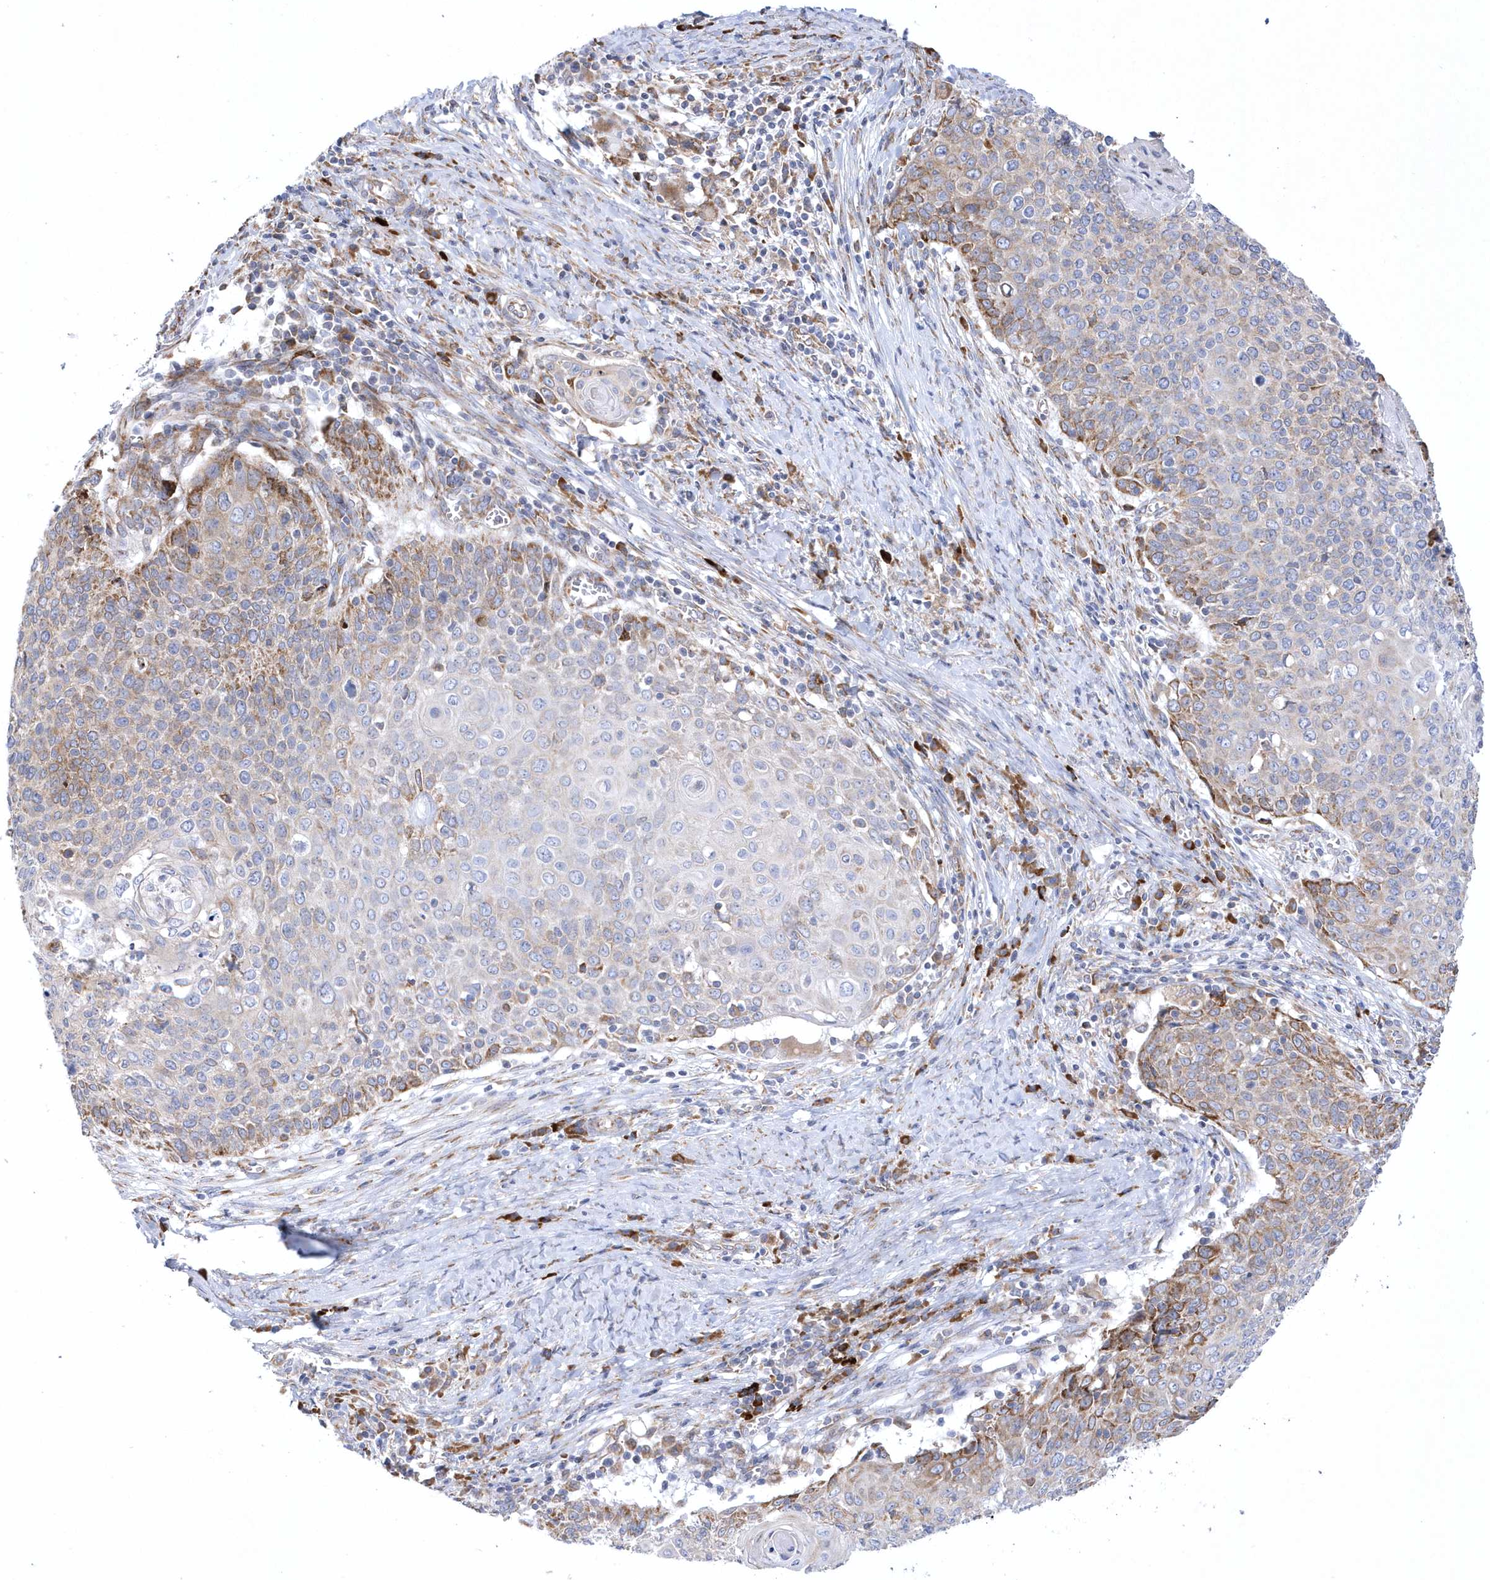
{"staining": {"intensity": "moderate", "quantity": "<25%", "location": "cytoplasmic/membranous"}, "tissue": "cervical cancer", "cell_type": "Tumor cells", "image_type": "cancer", "snomed": [{"axis": "morphology", "description": "Squamous cell carcinoma, NOS"}, {"axis": "topography", "description": "Cervix"}], "caption": "Immunohistochemical staining of cervical cancer (squamous cell carcinoma) displays moderate cytoplasmic/membranous protein expression in about <25% of tumor cells.", "gene": "MED31", "patient": {"sex": "female", "age": 39}}